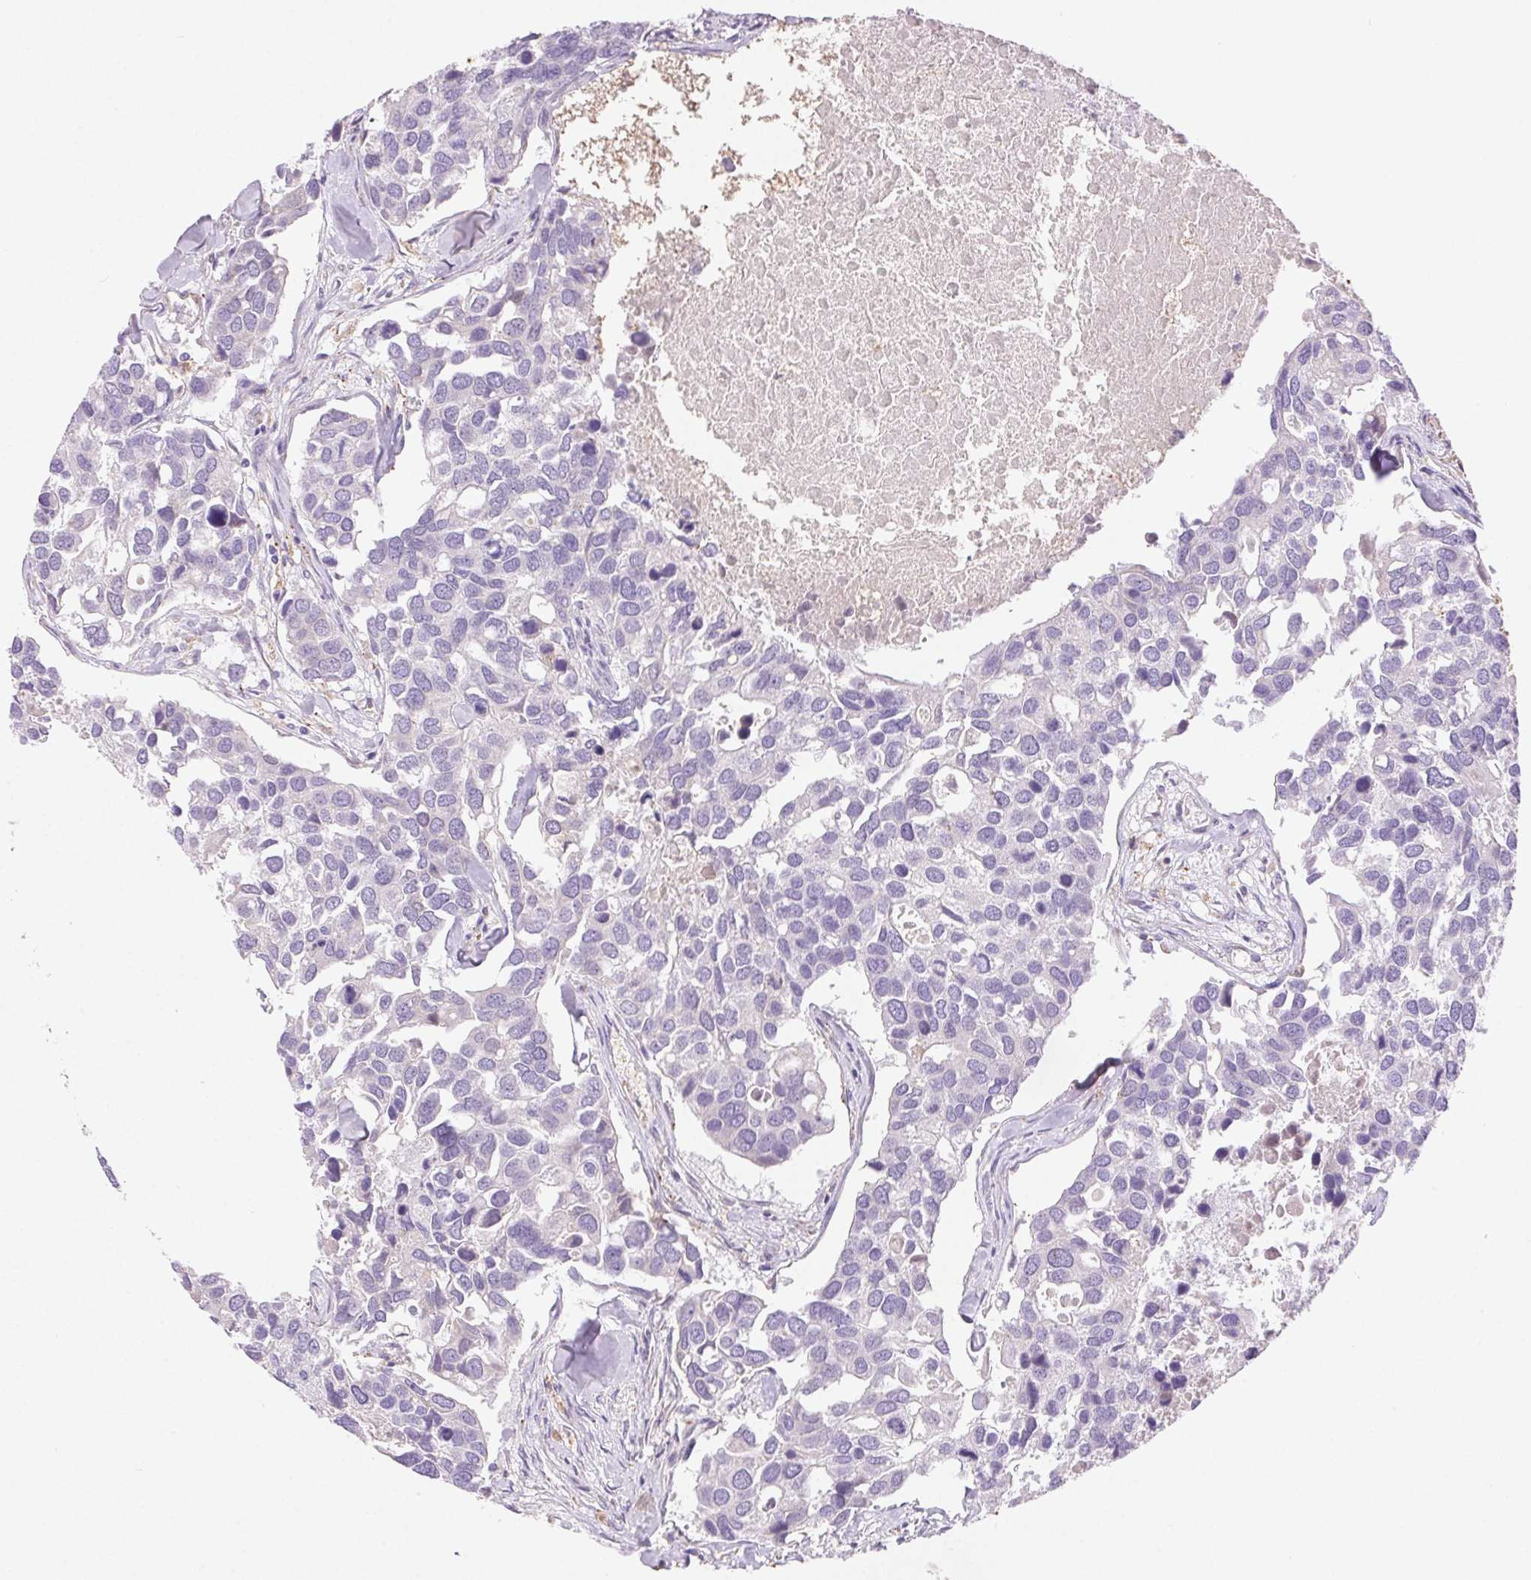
{"staining": {"intensity": "negative", "quantity": "none", "location": "none"}, "tissue": "breast cancer", "cell_type": "Tumor cells", "image_type": "cancer", "snomed": [{"axis": "morphology", "description": "Duct carcinoma"}, {"axis": "topography", "description": "Breast"}], "caption": "A photomicrograph of human breast cancer (infiltrating ductal carcinoma) is negative for staining in tumor cells. The staining was performed using DAB (3,3'-diaminobenzidine) to visualize the protein expression in brown, while the nuclei were stained in blue with hematoxylin (Magnification: 20x).", "gene": "ARHGAP11B", "patient": {"sex": "female", "age": 83}}